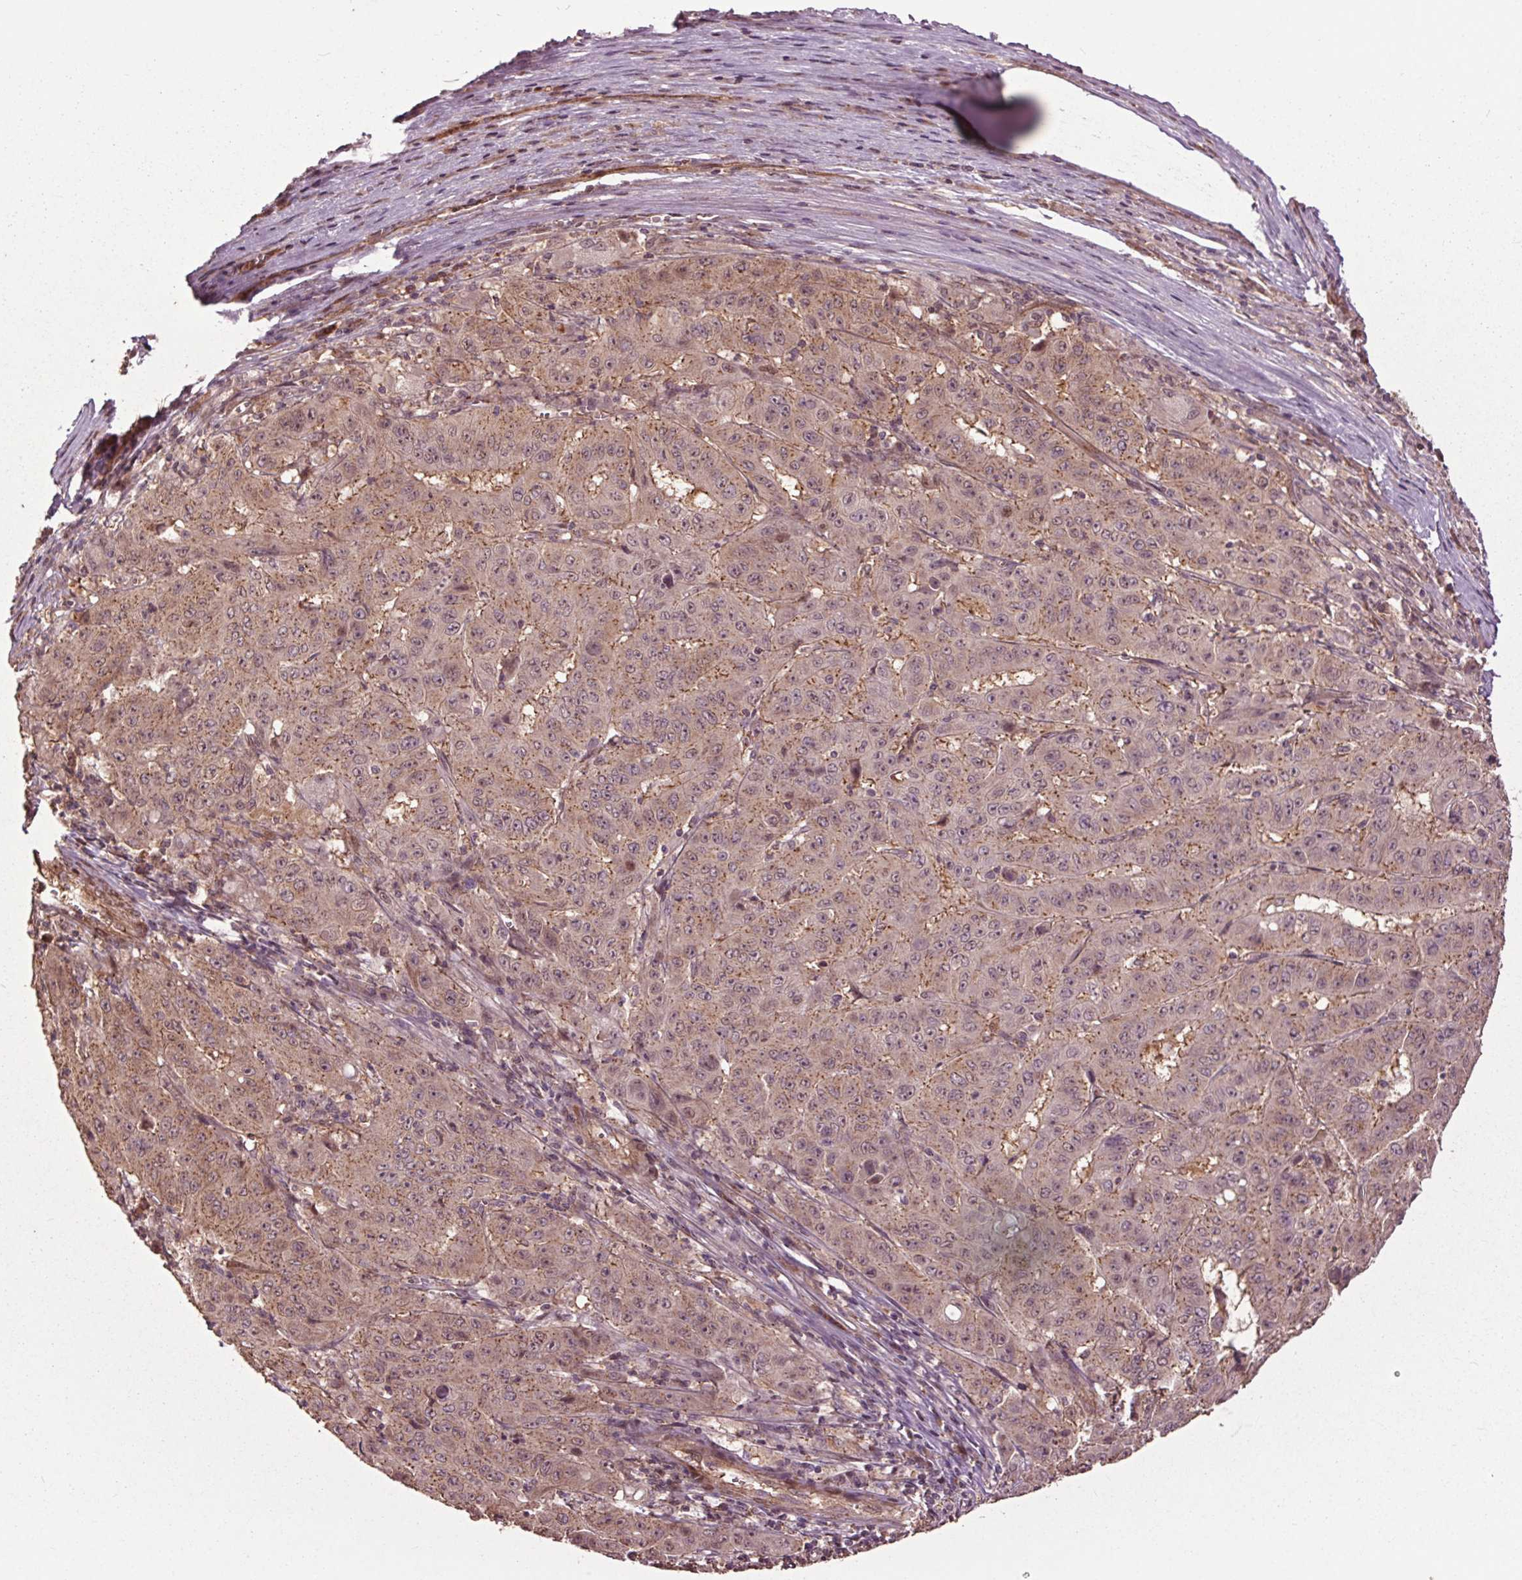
{"staining": {"intensity": "weak", "quantity": ">75%", "location": "cytoplasmic/membranous,nuclear"}, "tissue": "pancreatic cancer", "cell_type": "Tumor cells", "image_type": "cancer", "snomed": [{"axis": "morphology", "description": "Adenocarcinoma, NOS"}, {"axis": "topography", "description": "Pancreas"}], "caption": "A micrograph showing weak cytoplasmic/membranous and nuclear staining in about >75% of tumor cells in pancreatic cancer (adenocarcinoma), as visualized by brown immunohistochemical staining.", "gene": "CEP95", "patient": {"sex": "male", "age": 63}}